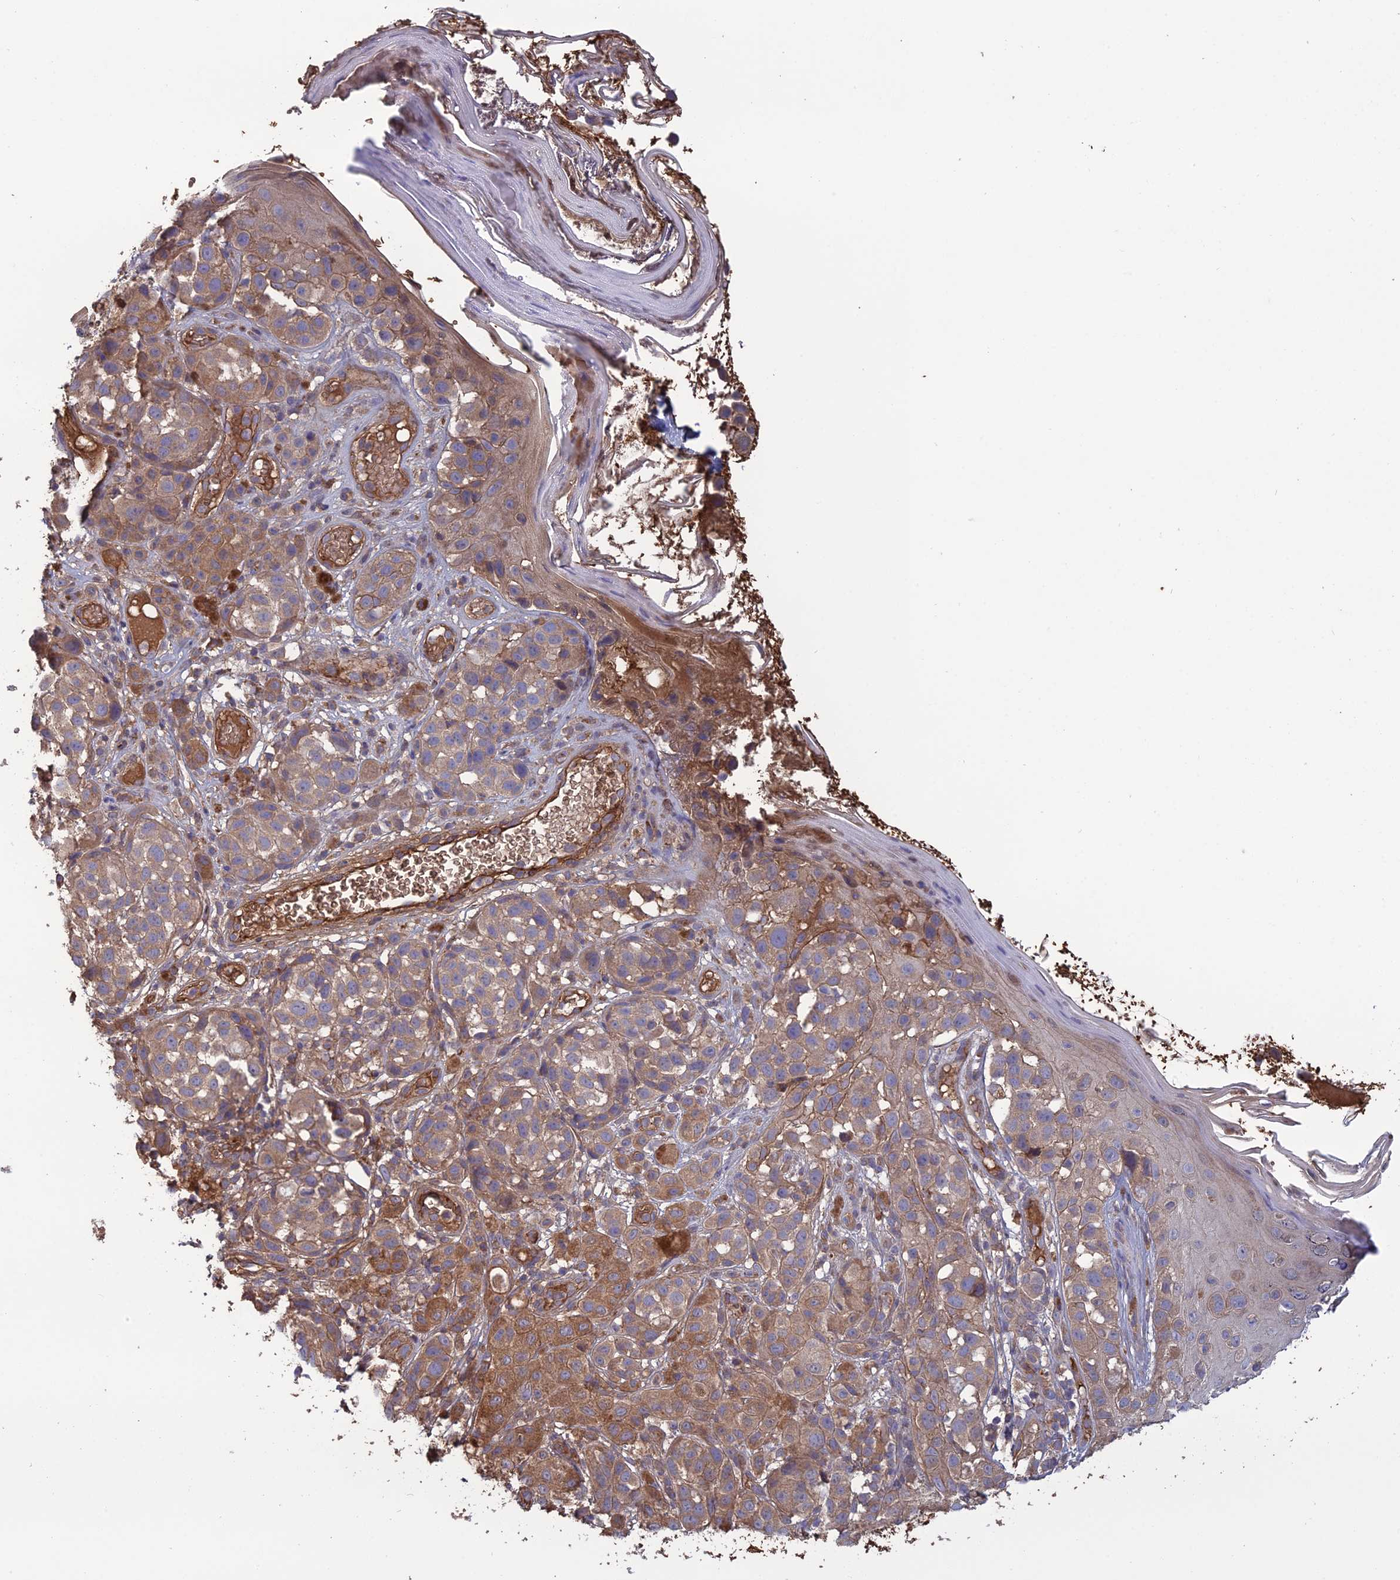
{"staining": {"intensity": "moderate", "quantity": "<25%", "location": "cytoplasmic/membranous"}, "tissue": "melanoma", "cell_type": "Tumor cells", "image_type": "cancer", "snomed": [{"axis": "morphology", "description": "Malignant melanoma, NOS"}, {"axis": "topography", "description": "Skin"}], "caption": "High-power microscopy captured an immunohistochemistry histopathology image of malignant melanoma, revealing moderate cytoplasmic/membranous positivity in approximately <25% of tumor cells. (IHC, brightfield microscopy, high magnification).", "gene": "GALR2", "patient": {"sex": "male", "age": 38}}